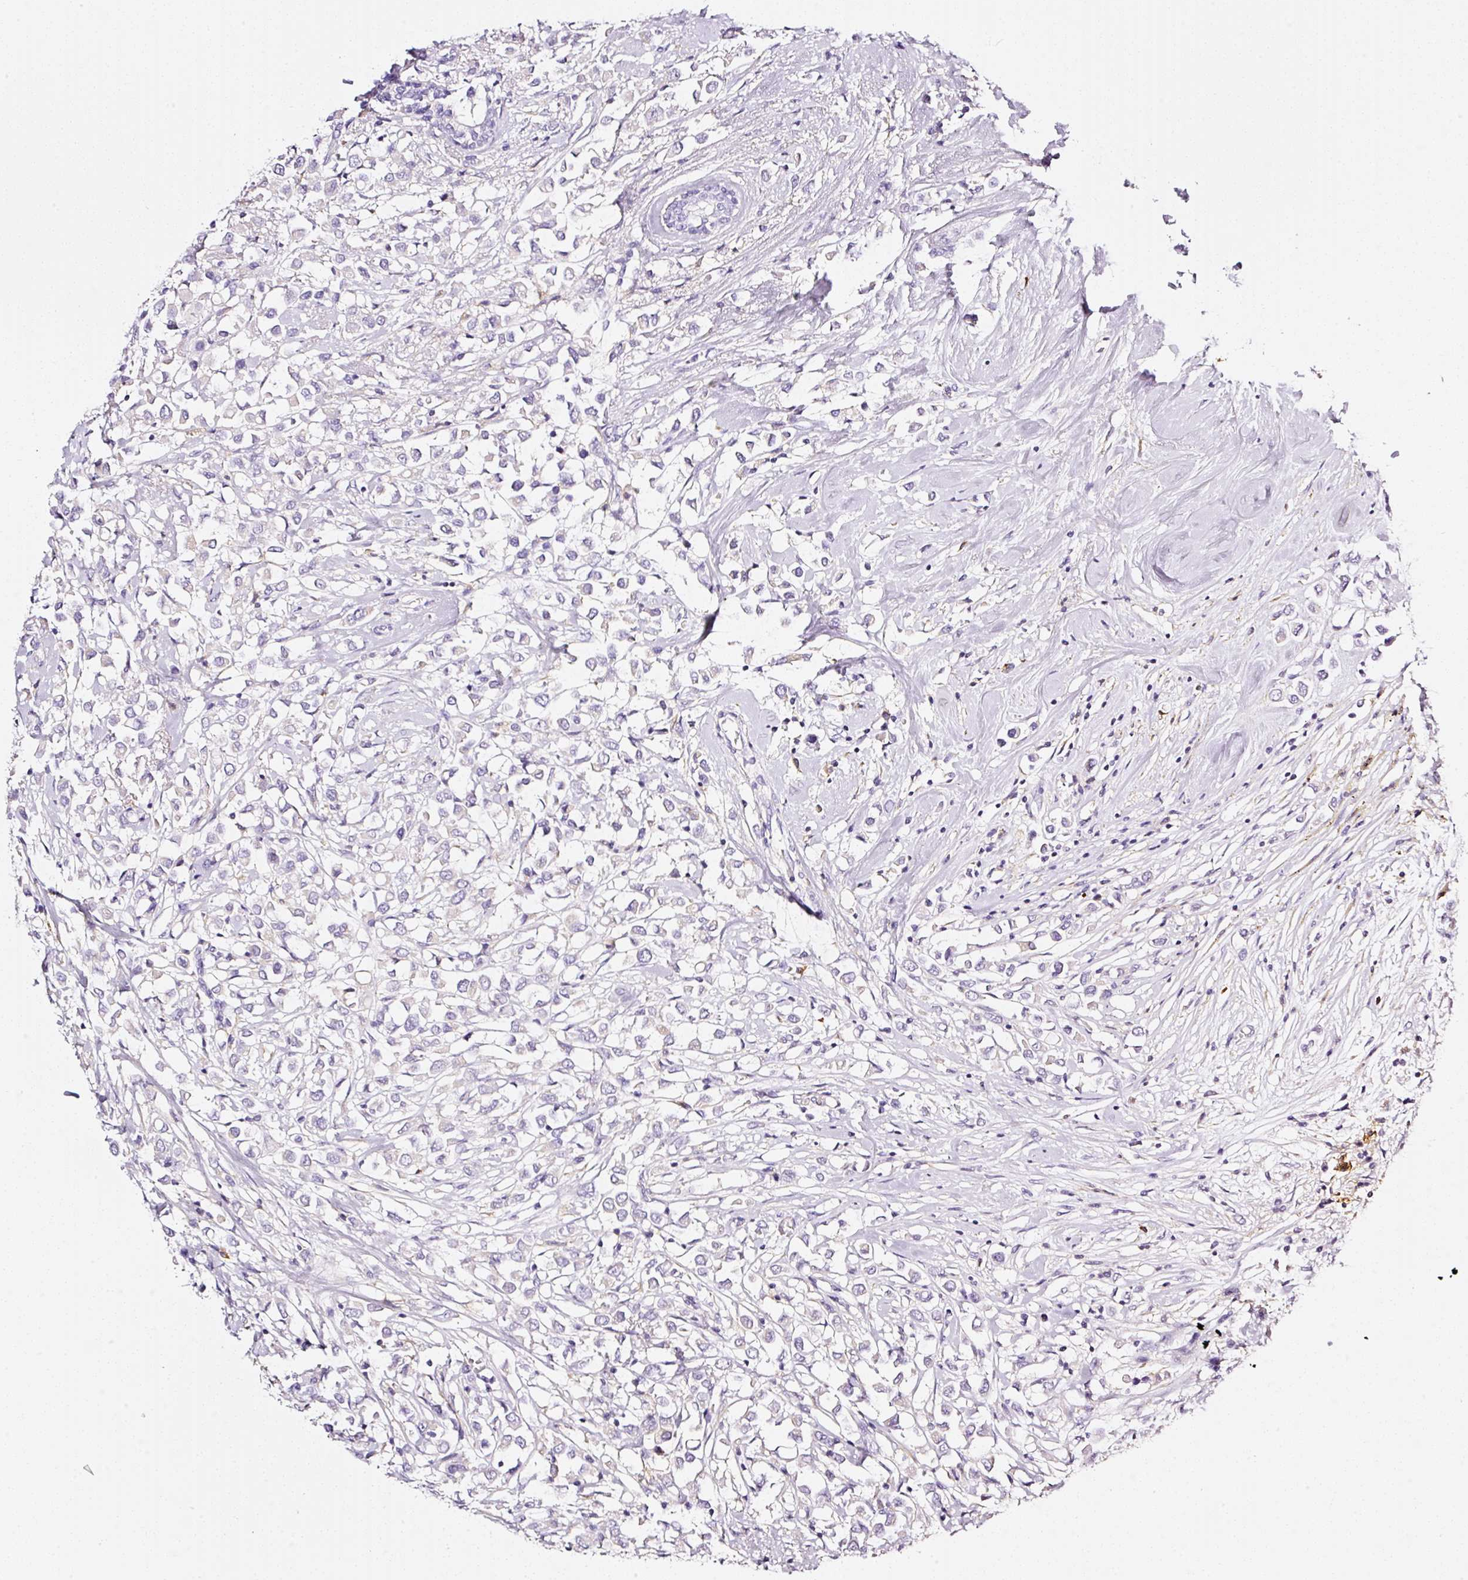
{"staining": {"intensity": "negative", "quantity": "none", "location": "none"}, "tissue": "breast cancer", "cell_type": "Tumor cells", "image_type": "cancer", "snomed": [{"axis": "morphology", "description": "Duct carcinoma"}, {"axis": "topography", "description": "Breast"}], "caption": "This is an immunohistochemistry histopathology image of breast invasive ductal carcinoma. There is no staining in tumor cells.", "gene": "CYB561A3", "patient": {"sex": "female", "age": 61}}